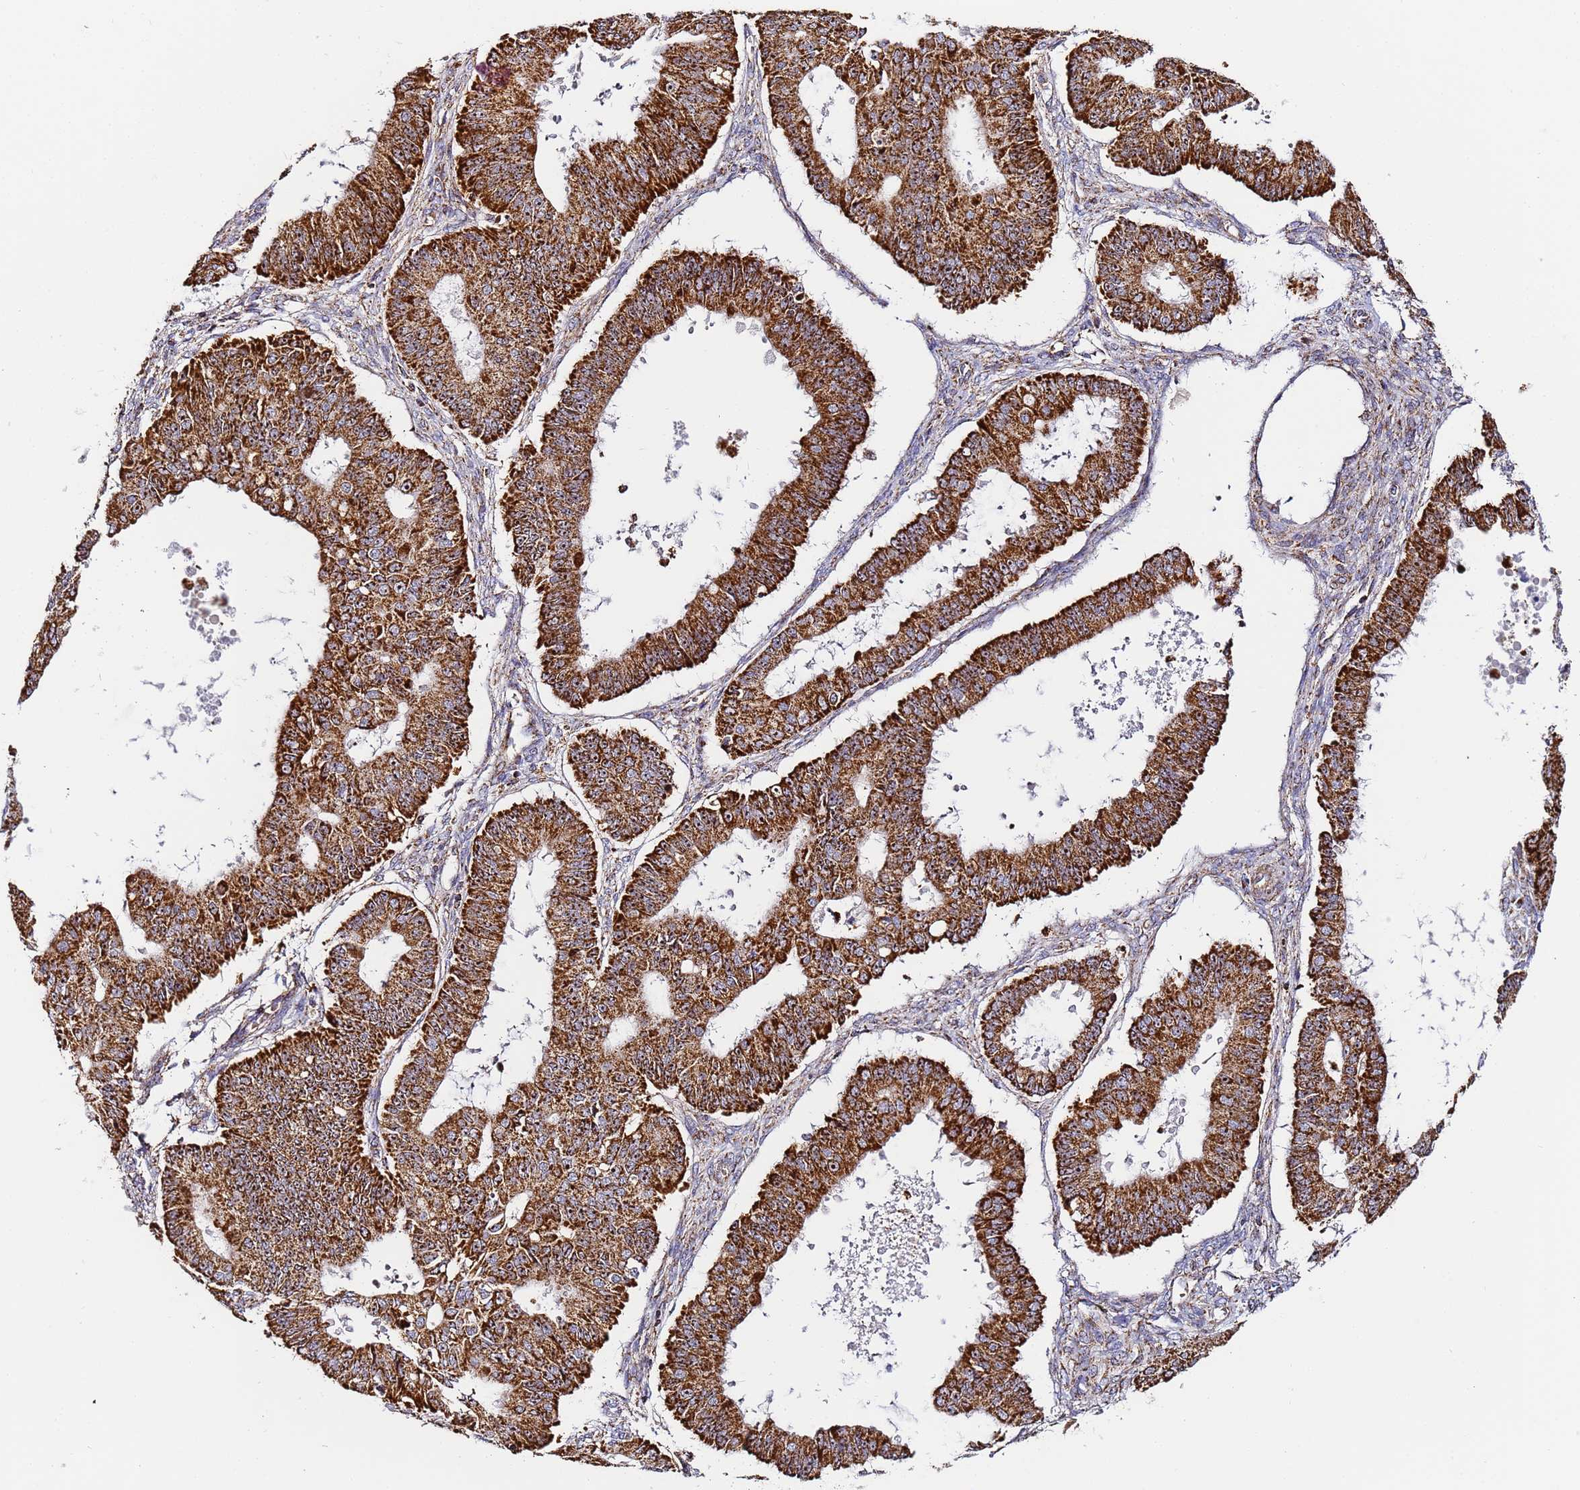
{"staining": {"intensity": "strong", "quantity": ">75%", "location": "cytoplasmic/membranous,nuclear"}, "tissue": "ovarian cancer", "cell_type": "Tumor cells", "image_type": "cancer", "snomed": [{"axis": "morphology", "description": "Carcinoma, endometroid"}, {"axis": "topography", "description": "Appendix"}, {"axis": "topography", "description": "Ovary"}], "caption": "High-power microscopy captured an immunohistochemistry micrograph of ovarian cancer (endometroid carcinoma), revealing strong cytoplasmic/membranous and nuclear expression in about >75% of tumor cells.", "gene": "FRG2C", "patient": {"sex": "female", "age": 42}}